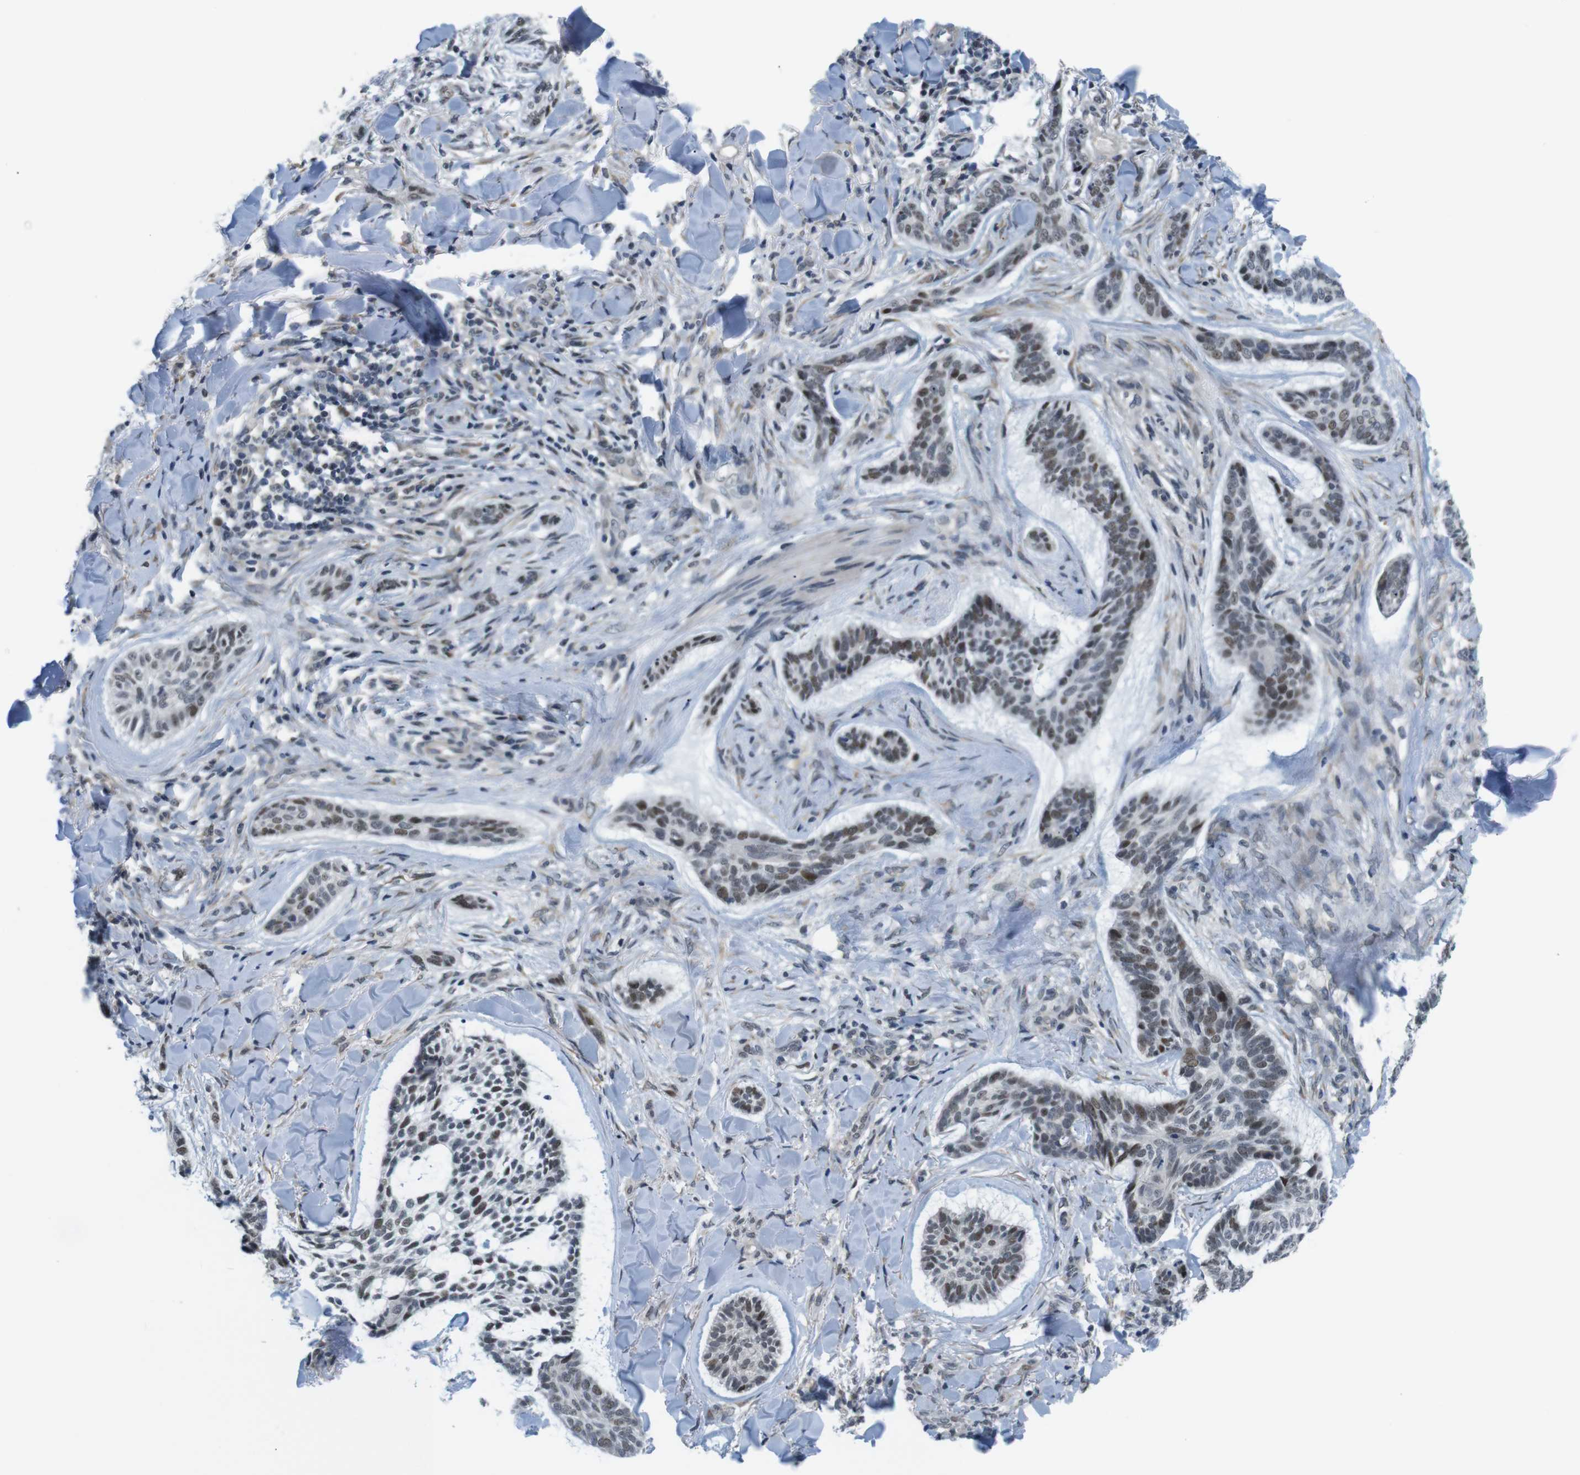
{"staining": {"intensity": "weak", "quantity": ">75%", "location": "nuclear"}, "tissue": "skin cancer", "cell_type": "Tumor cells", "image_type": "cancer", "snomed": [{"axis": "morphology", "description": "Basal cell carcinoma"}, {"axis": "topography", "description": "Skin"}], "caption": "Tumor cells demonstrate low levels of weak nuclear expression in about >75% of cells in human skin cancer (basal cell carcinoma).", "gene": "SMCO2", "patient": {"sex": "male", "age": 43}}